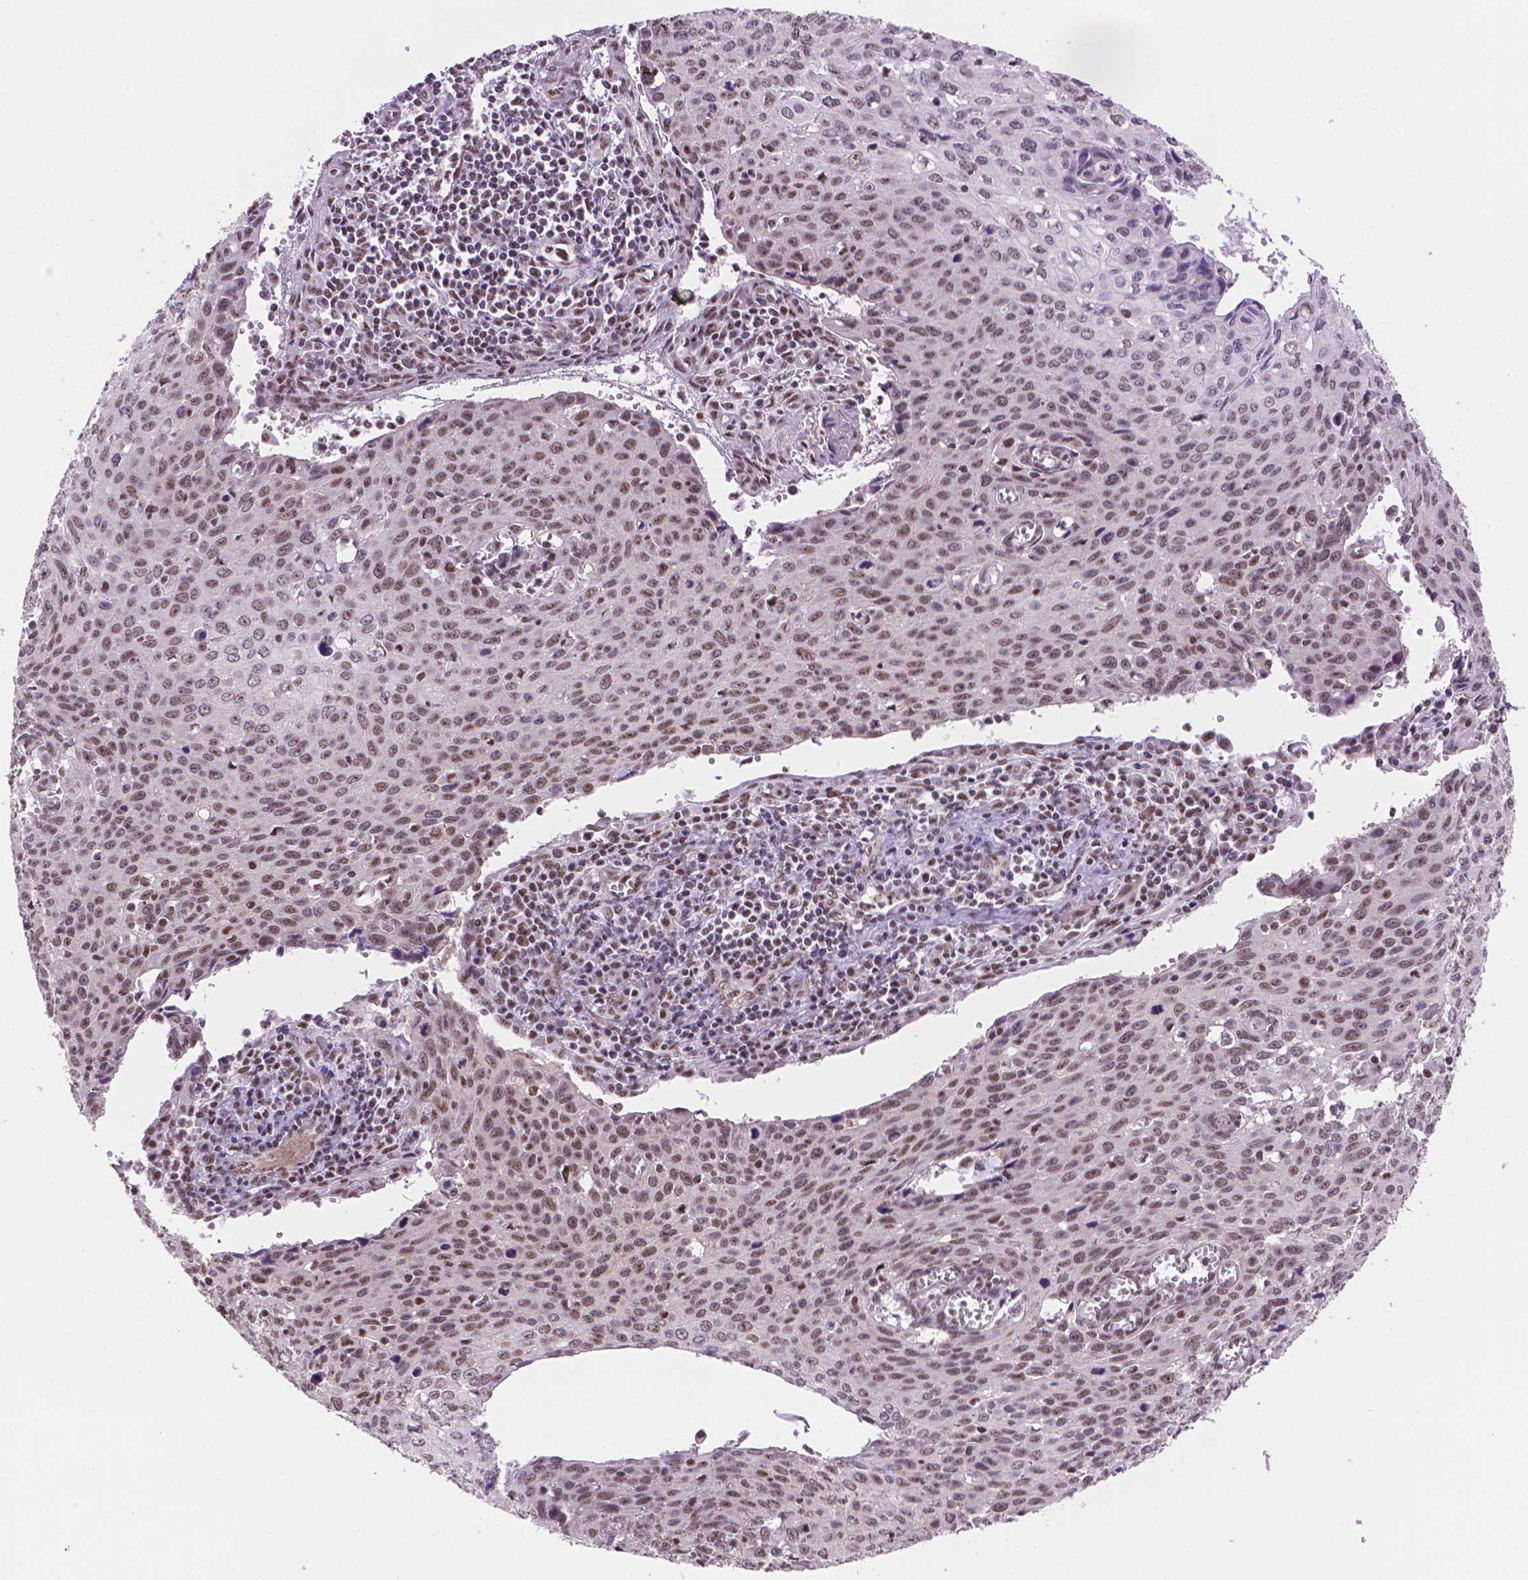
{"staining": {"intensity": "moderate", "quantity": ">75%", "location": "nuclear"}, "tissue": "cervical cancer", "cell_type": "Tumor cells", "image_type": "cancer", "snomed": [{"axis": "morphology", "description": "Squamous cell carcinoma, NOS"}, {"axis": "topography", "description": "Cervix"}], "caption": "Immunohistochemical staining of human cervical cancer shows medium levels of moderate nuclear staining in approximately >75% of tumor cells. The protein of interest is stained brown, and the nuclei are stained in blue (DAB (3,3'-diaminobenzidine) IHC with brightfield microscopy, high magnification).", "gene": "UBN1", "patient": {"sex": "female", "age": 38}}